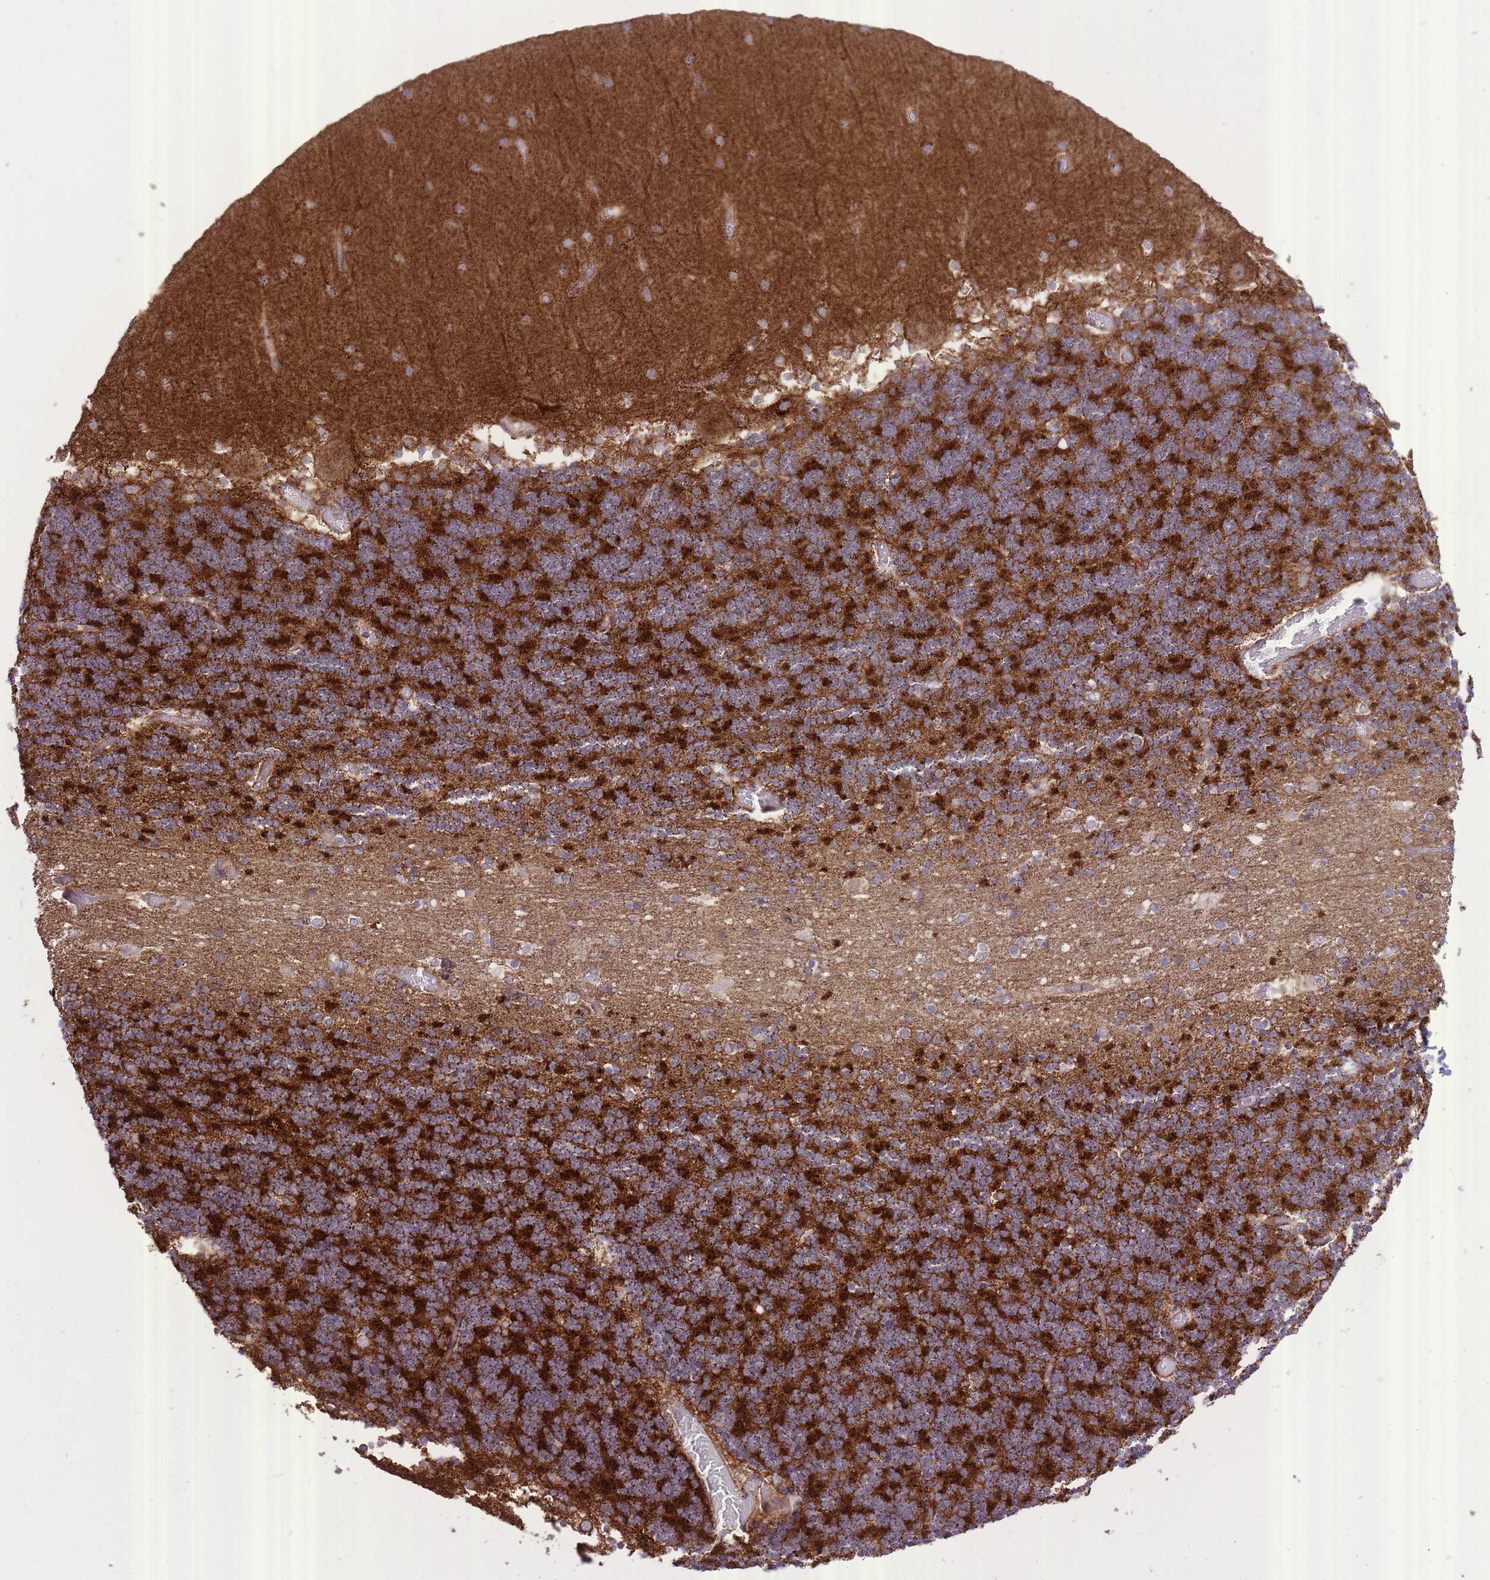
{"staining": {"intensity": "strong", "quantity": "25%-75%", "location": "cytoplasmic/membranous"}, "tissue": "cerebellum", "cell_type": "Cells in granular layer", "image_type": "normal", "snomed": [{"axis": "morphology", "description": "Normal tissue, NOS"}, {"axis": "topography", "description": "Cerebellum"}], "caption": "Immunohistochemical staining of benign cerebellum reveals high levels of strong cytoplasmic/membranous positivity in about 25%-75% of cells in granular layer. Using DAB (brown) and hematoxylin (blue) stains, captured at high magnification using brightfield microscopy.", "gene": "SLC4A4", "patient": {"sex": "female", "age": 28}}